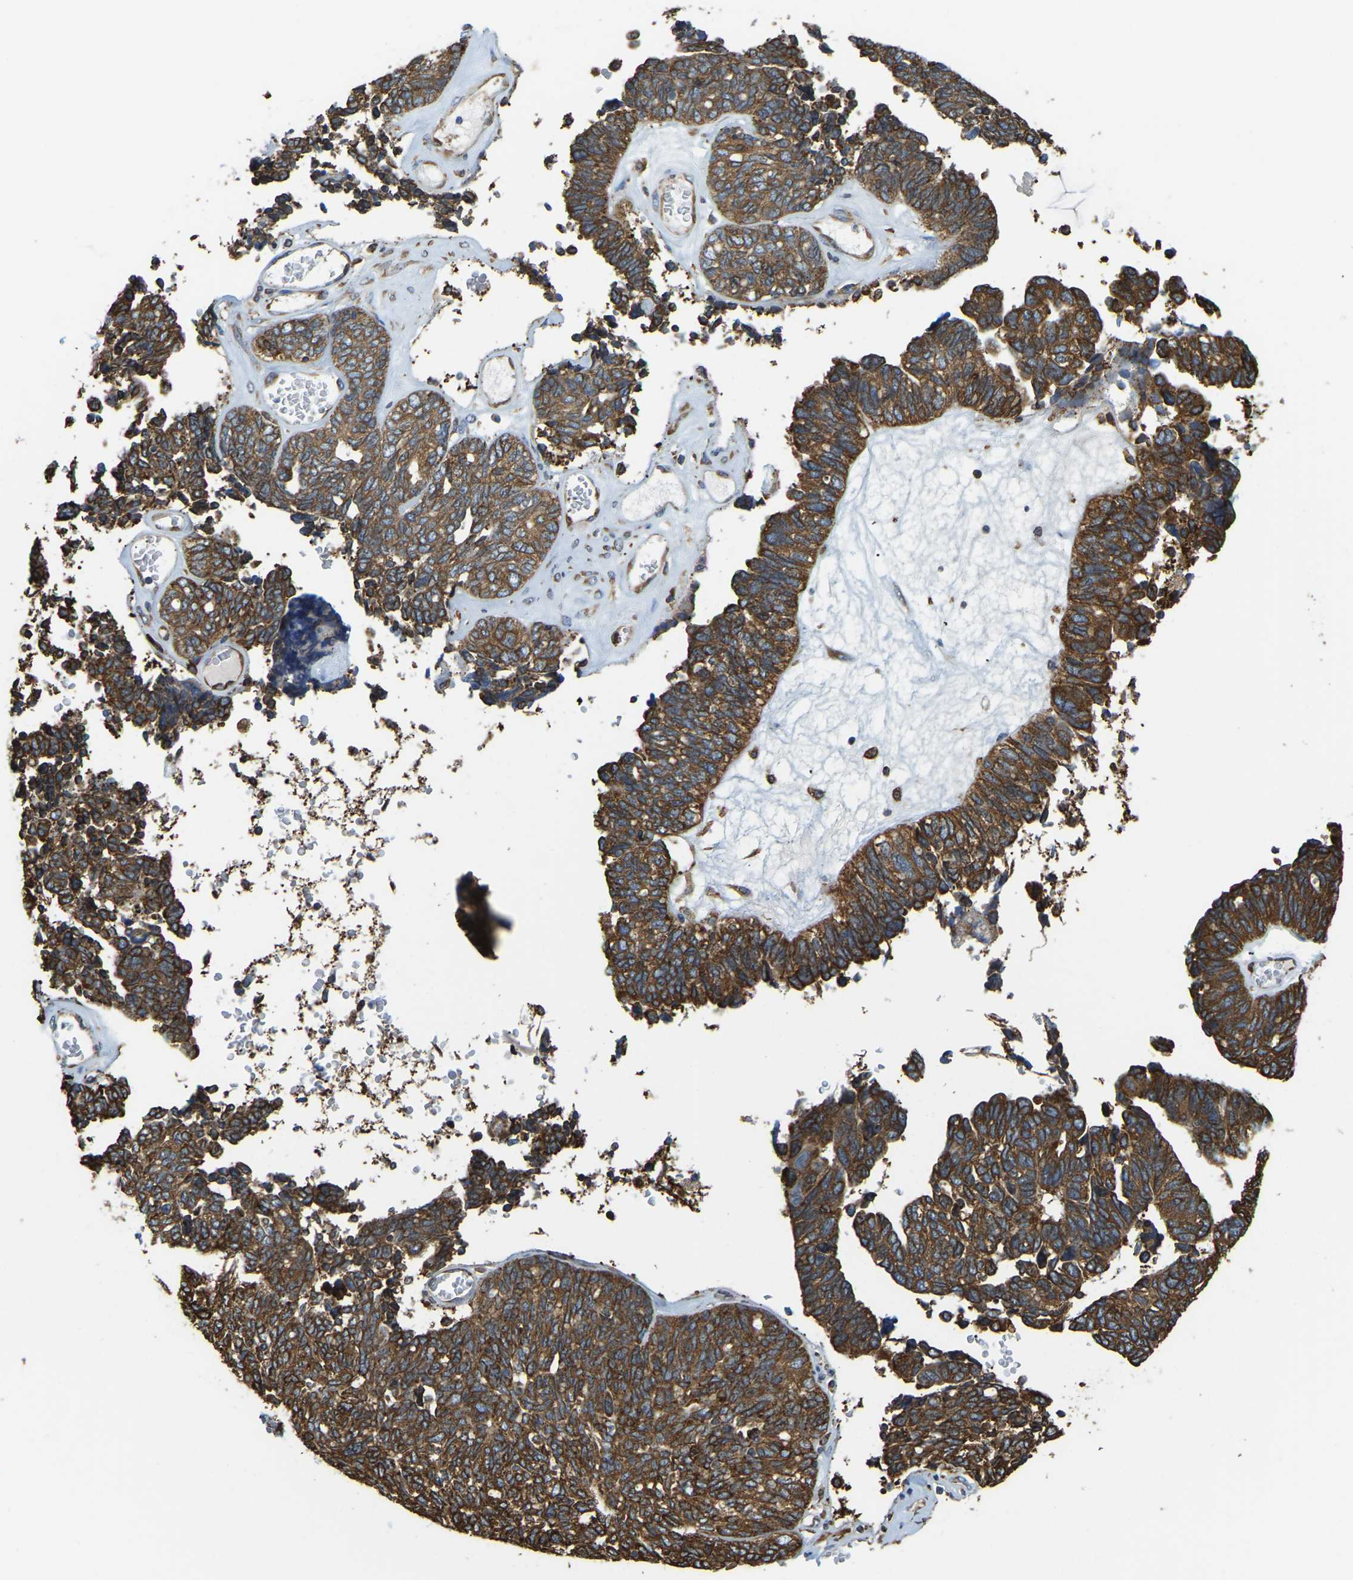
{"staining": {"intensity": "strong", "quantity": ">75%", "location": "cytoplasmic/membranous"}, "tissue": "ovarian cancer", "cell_type": "Tumor cells", "image_type": "cancer", "snomed": [{"axis": "morphology", "description": "Cystadenocarcinoma, serous, NOS"}, {"axis": "topography", "description": "Ovary"}], "caption": "Immunohistochemical staining of human ovarian cancer reveals high levels of strong cytoplasmic/membranous protein expression in about >75% of tumor cells. (brown staining indicates protein expression, while blue staining denotes nuclei).", "gene": "RNF115", "patient": {"sex": "female", "age": 79}}